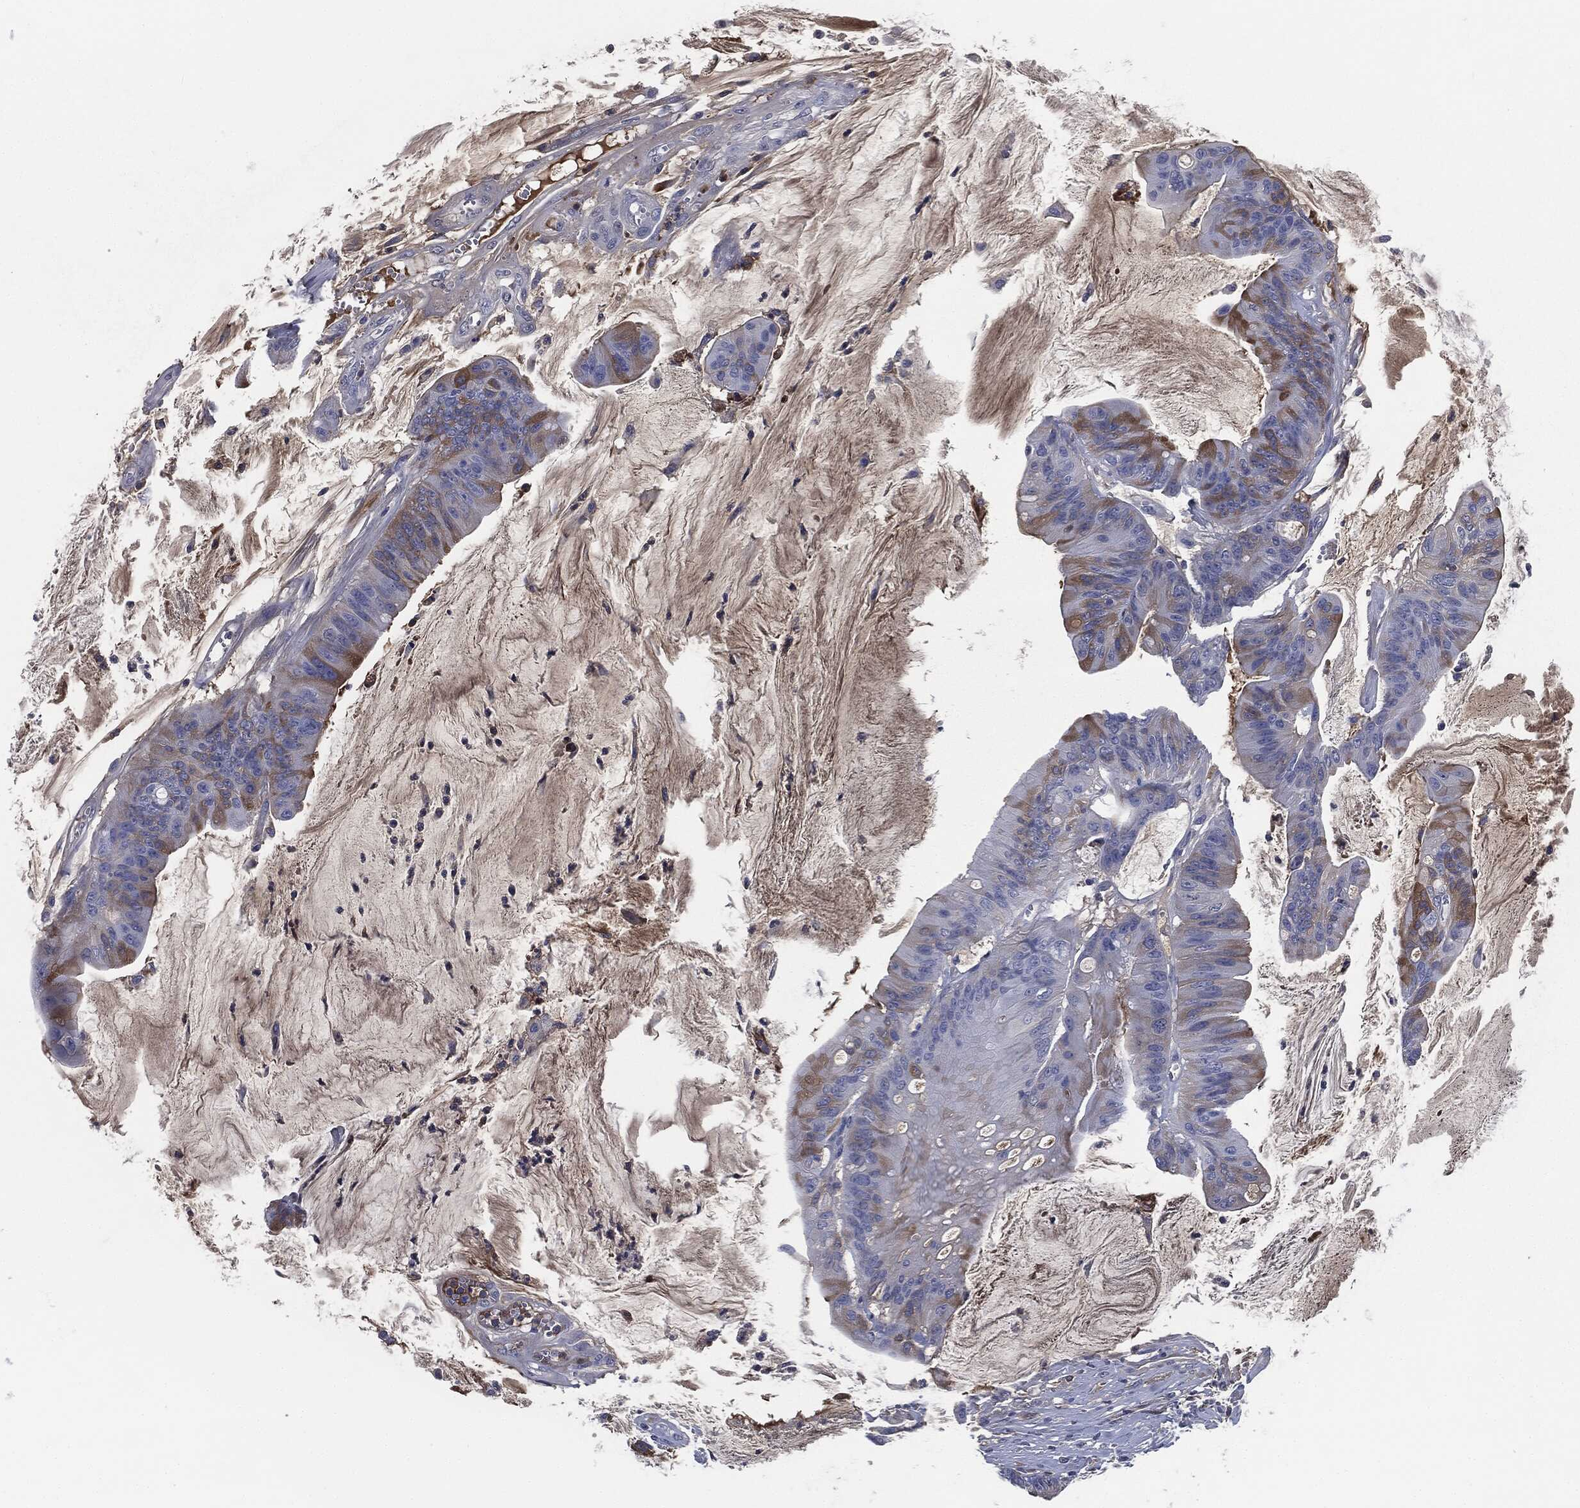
{"staining": {"intensity": "moderate", "quantity": "25%-75%", "location": "cytoplasmic/membranous"}, "tissue": "colorectal cancer", "cell_type": "Tumor cells", "image_type": "cancer", "snomed": [{"axis": "morphology", "description": "Adenocarcinoma, NOS"}, {"axis": "topography", "description": "Colon"}], "caption": "Tumor cells demonstrate medium levels of moderate cytoplasmic/membranous expression in about 25%-75% of cells in adenocarcinoma (colorectal).", "gene": "SIGLEC7", "patient": {"sex": "female", "age": 69}}